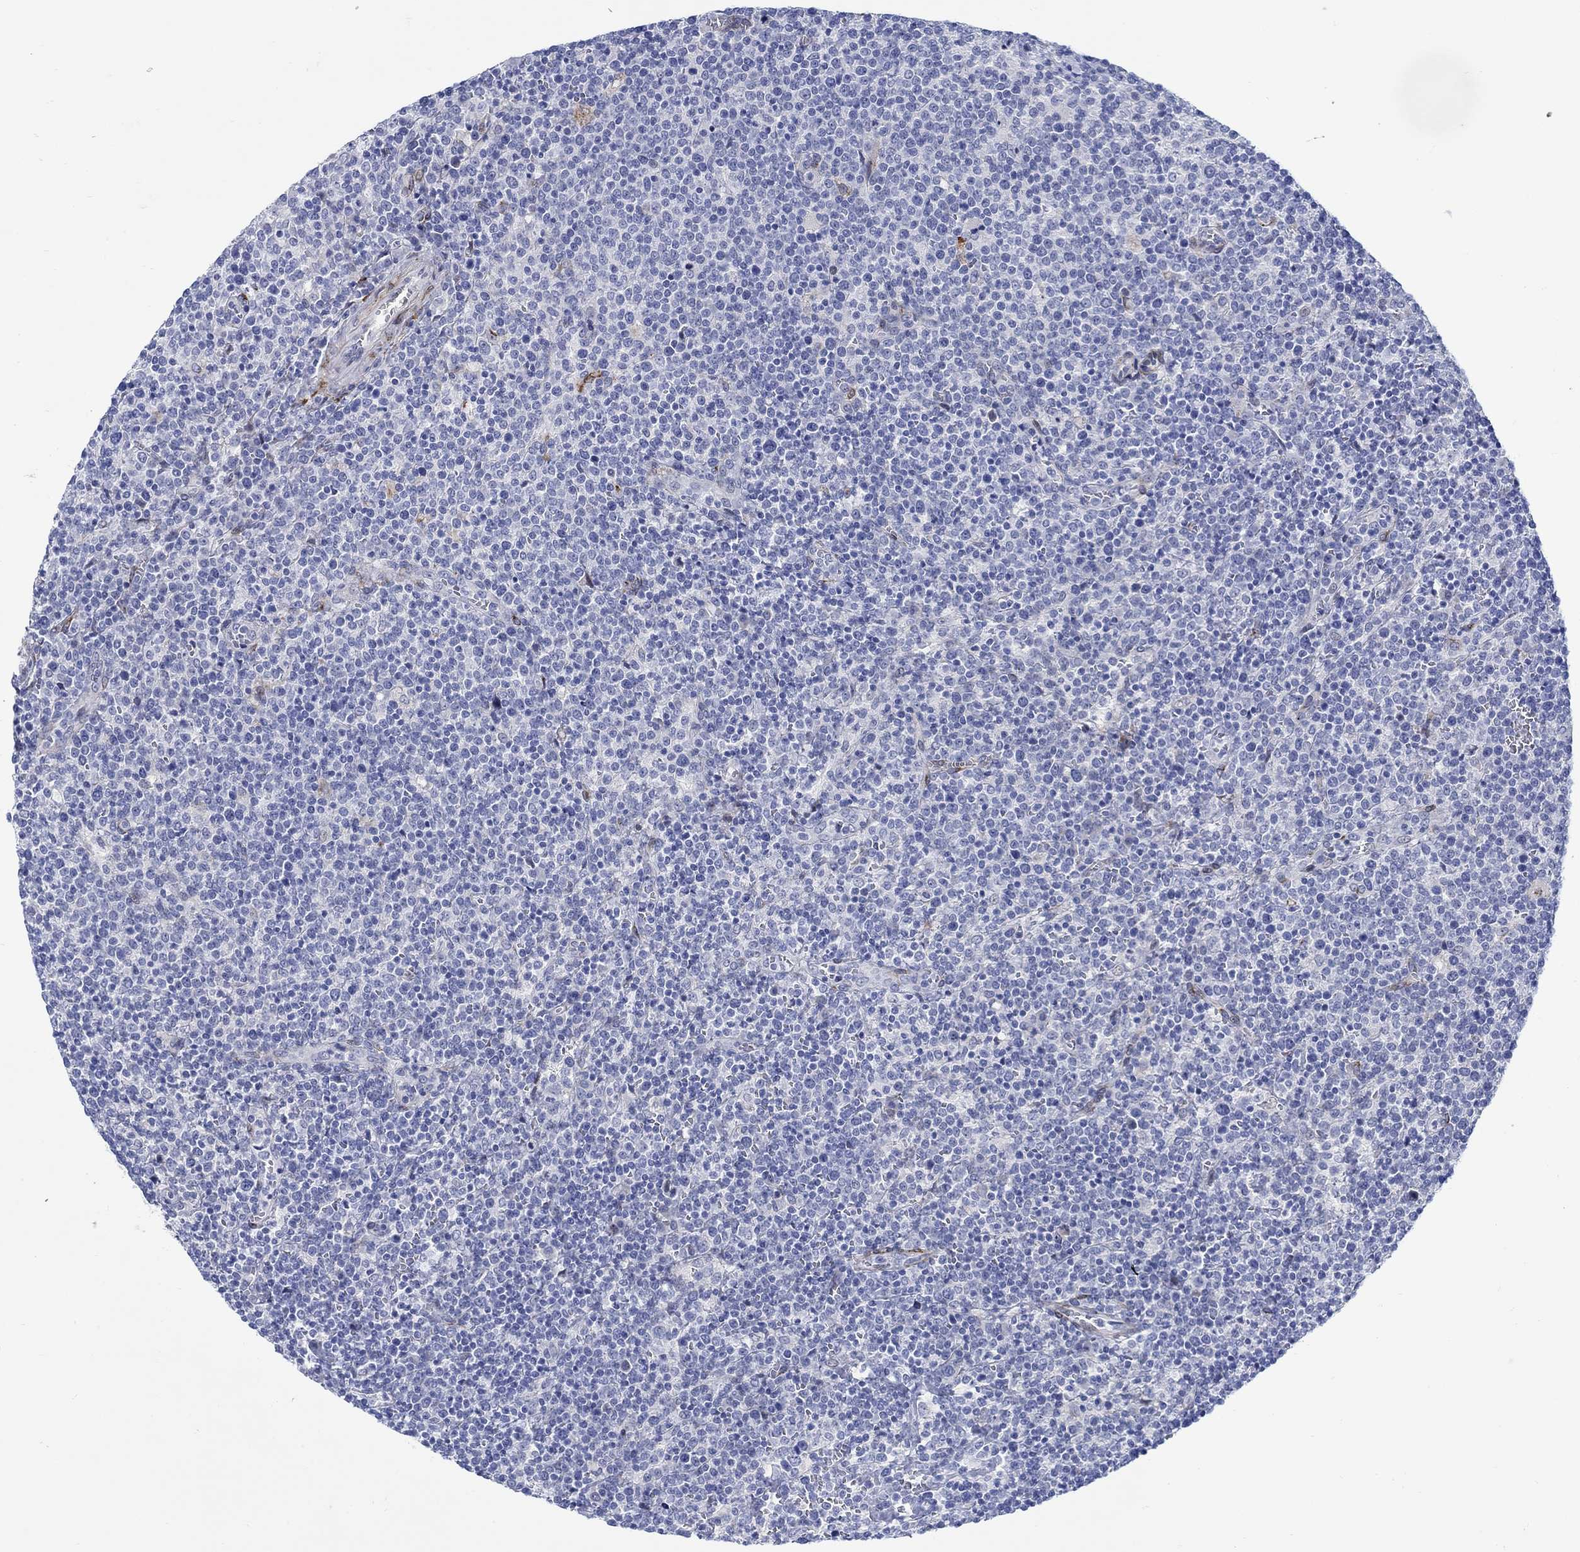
{"staining": {"intensity": "negative", "quantity": "none", "location": "none"}, "tissue": "lymphoma", "cell_type": "Tumor cells", "image_type": "cancer", "snomed": [{"axis": "morphology", "description": "Malignant lymphoma, non-Hodgkin's type, High grade"}, {"axis": "topography", "description": "Lymph node"}], "caption": "Image shows no protein positivity in tumor cells of high-grade malignant lymphoma, non-Hodgkin's type tissue.", "gene": "KSR2", "patient": {"sex": "male", "age": 61}}